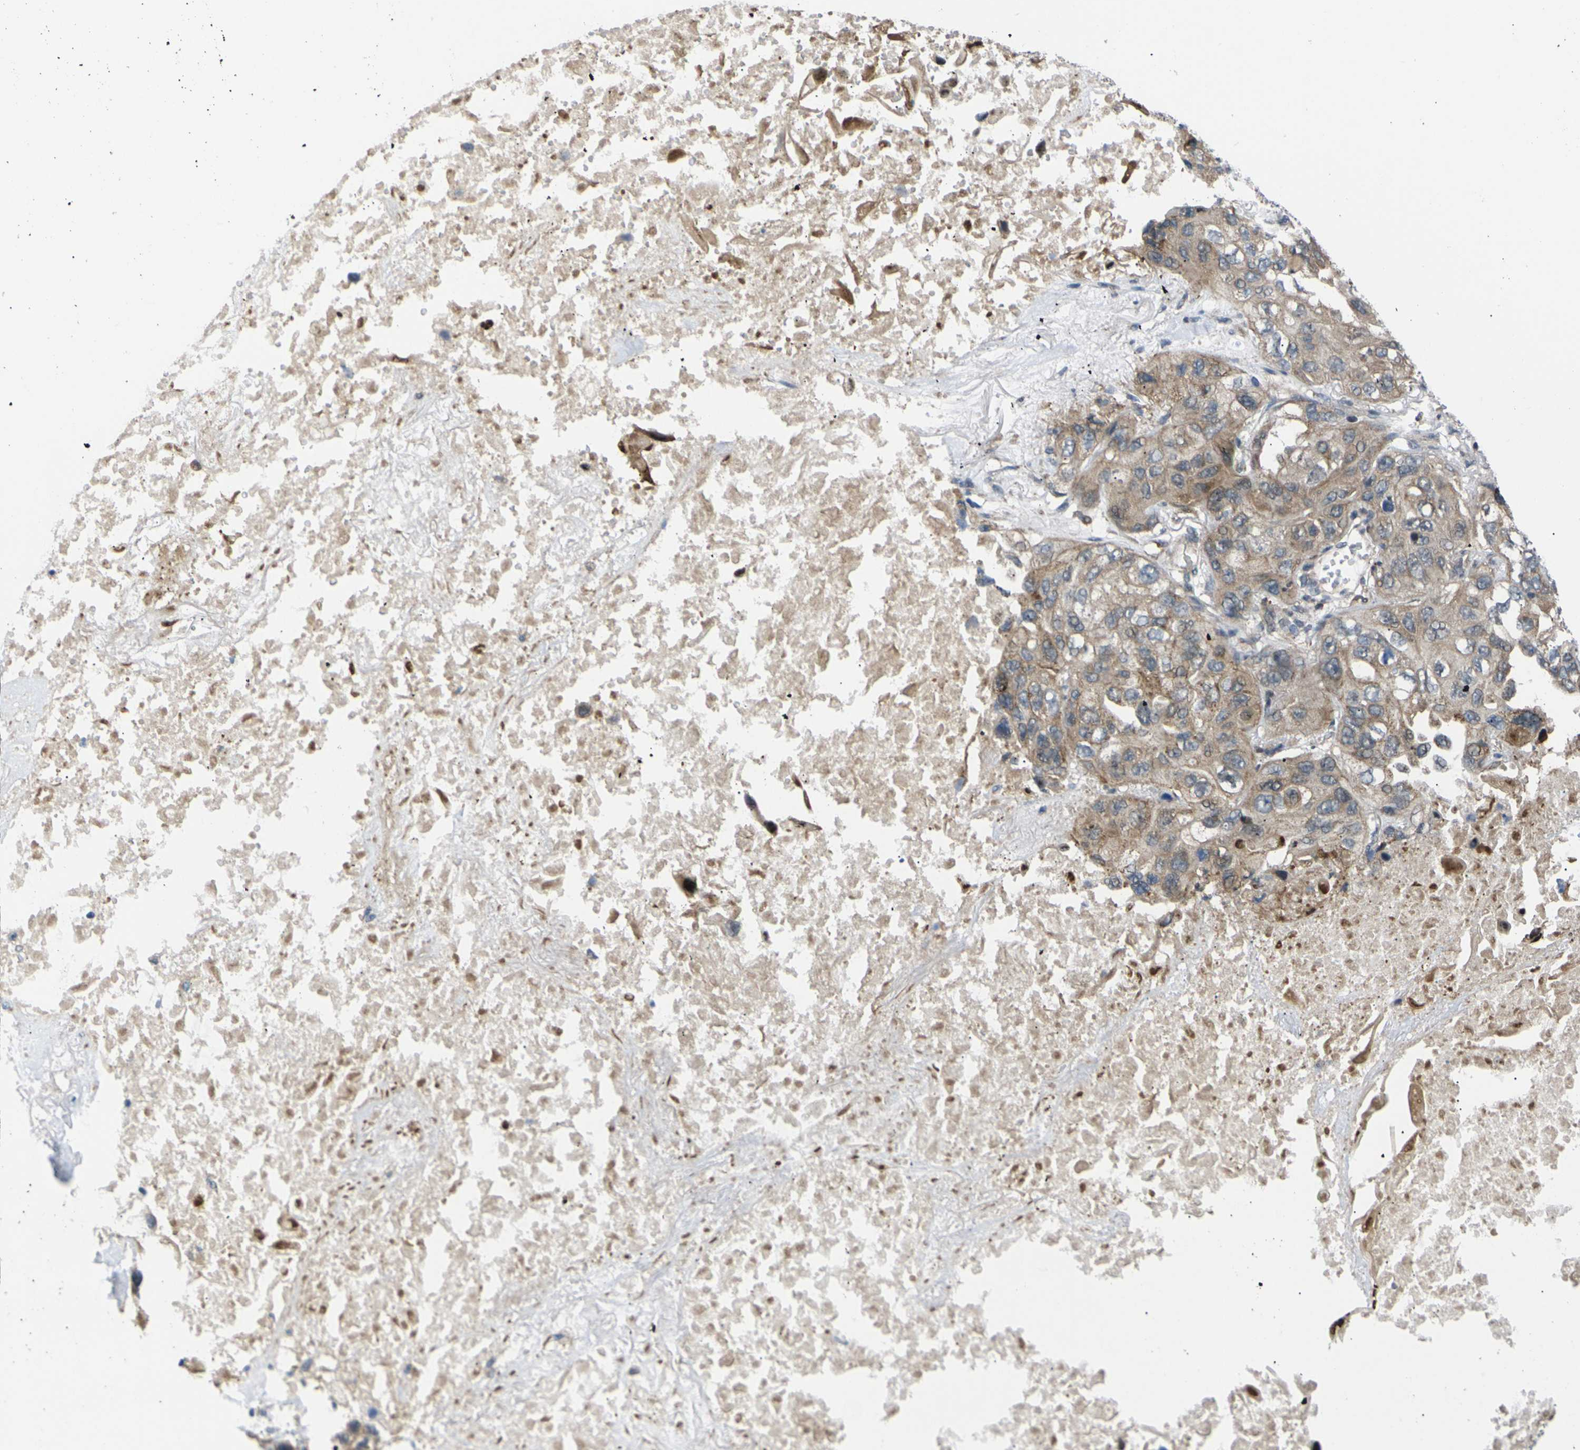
{"staining": {"intensity": "moderate", "quantity": ">75%", "location": "cytoplasmic/membranous"}, "tissue": "lung cancer", "cell_type": "Tumor cells", "image_type": "cancer", "snomed": [{"axis": "morphology", "description": "Squamous cell carcinoma, NOS"}, {"axis": "topography", "description": "Lung"}], "caption": "A brown stain highlights moderate cytoplasmic/membranous positivity of a protein in squamous cell carcinoma (lung) tumor cells. The staining is performed using DAB (3,3'-diaminobenzidine) brown chromogen to label protein expression. The nuclei are counter-stained blue using hematoxylin.", "gene": "RPS6KA3", "patient": {"sex": "female", "age": 73}}